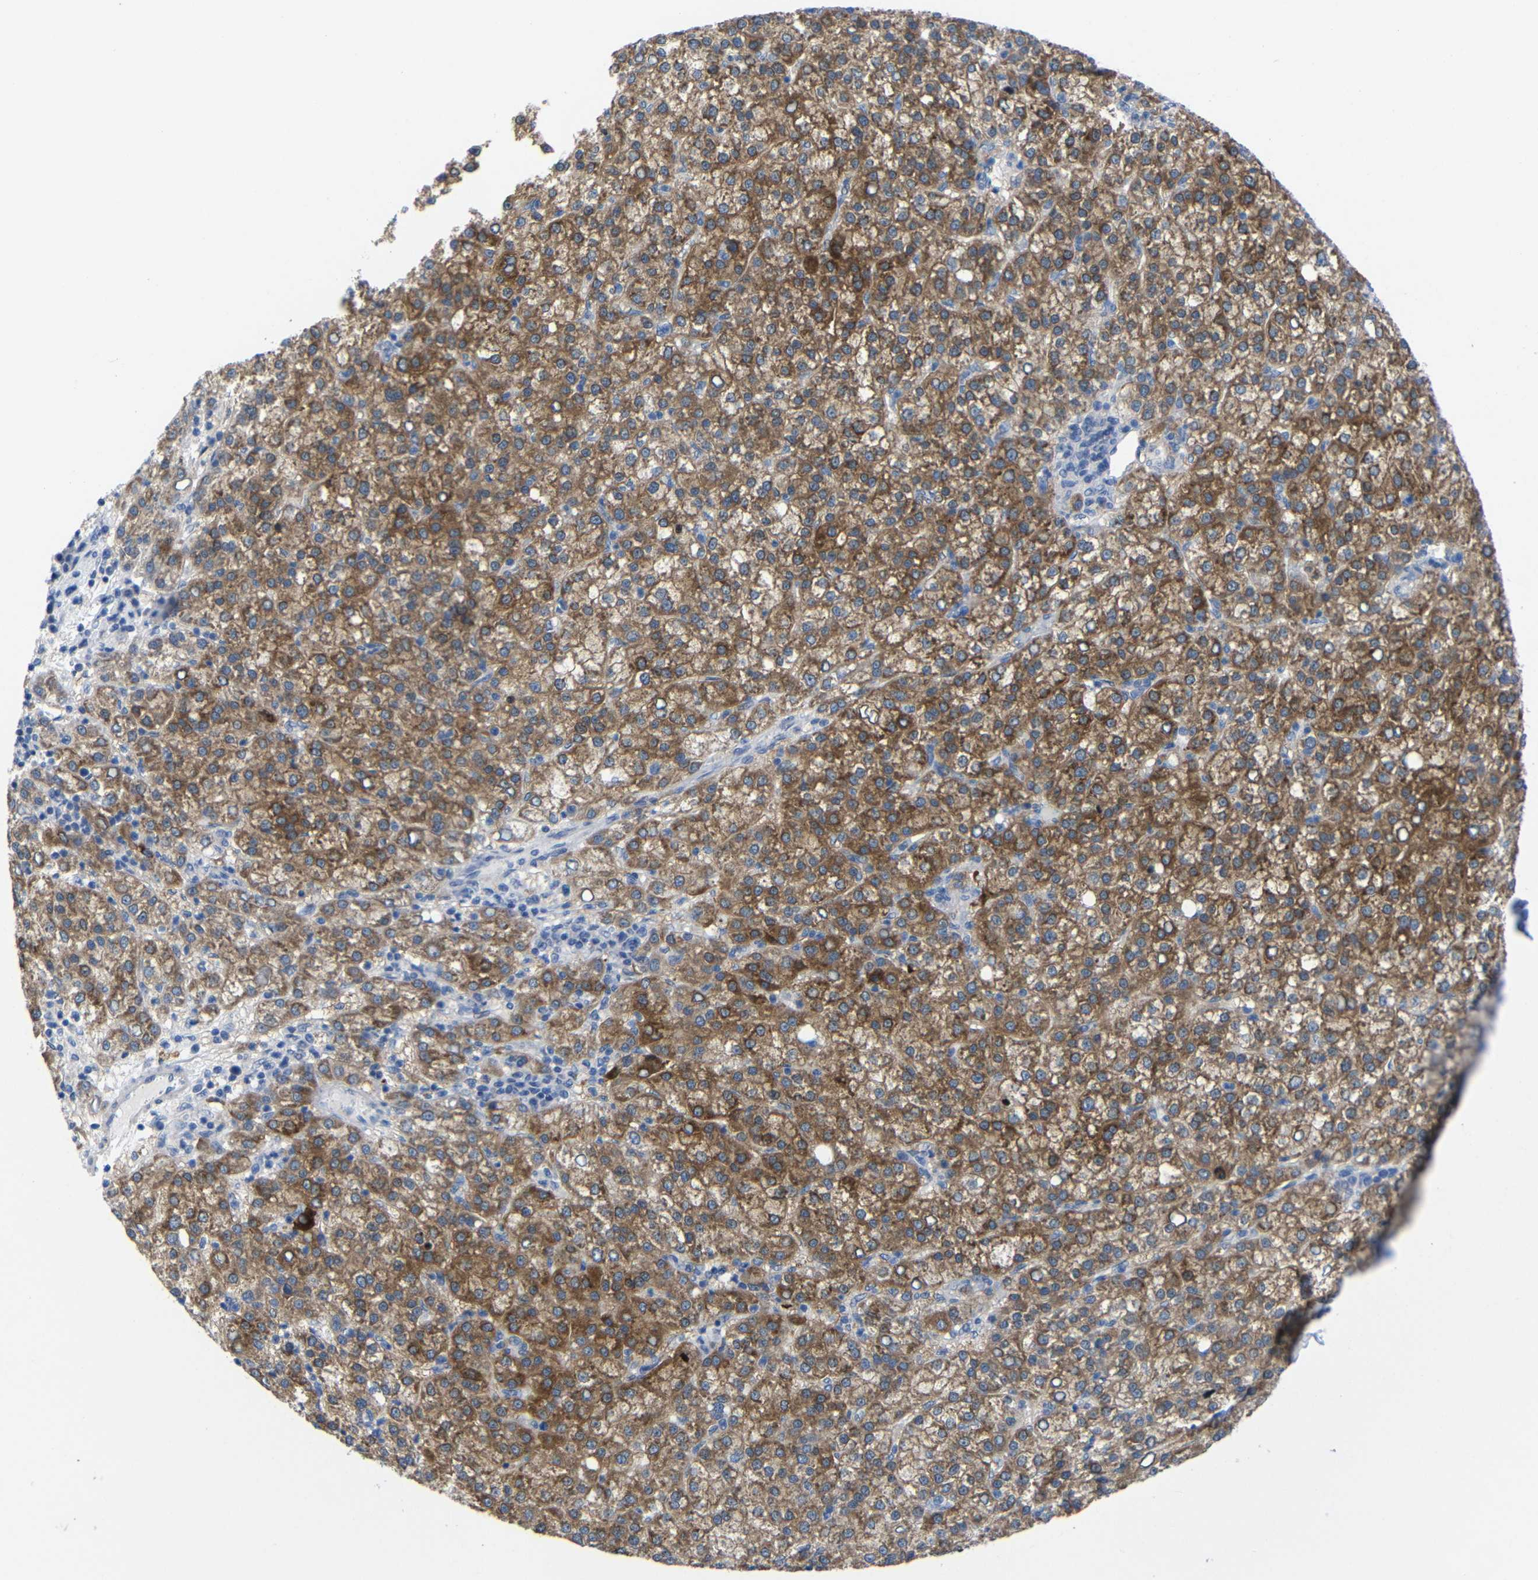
{"staining": {"intensity": "moderate", "quantity": ">75%", "location": "cytoplasmic/membranous"}, "tissue": "liver cancer", "cell_type": "Tumor cells", "image_type": "cancer", "snomed": [{"axis": "morphology", "description": "Carcinoma, Hepatocellular, NOS"}, {"axis": "topography", "description": "Liver"}], "caption": "Protein staining of liver cancer (hepatocellular carcinoma) tissue shows moderate cytoplasmic/membranous positivity in approximately >75% of tumor cells. Using DAB (brown) and hematoxylin (blue) stains, captured at high magnification using brightfield microscopy.", "gene": "CMTM1", "patient": {"sex": "female", "age": 58}}